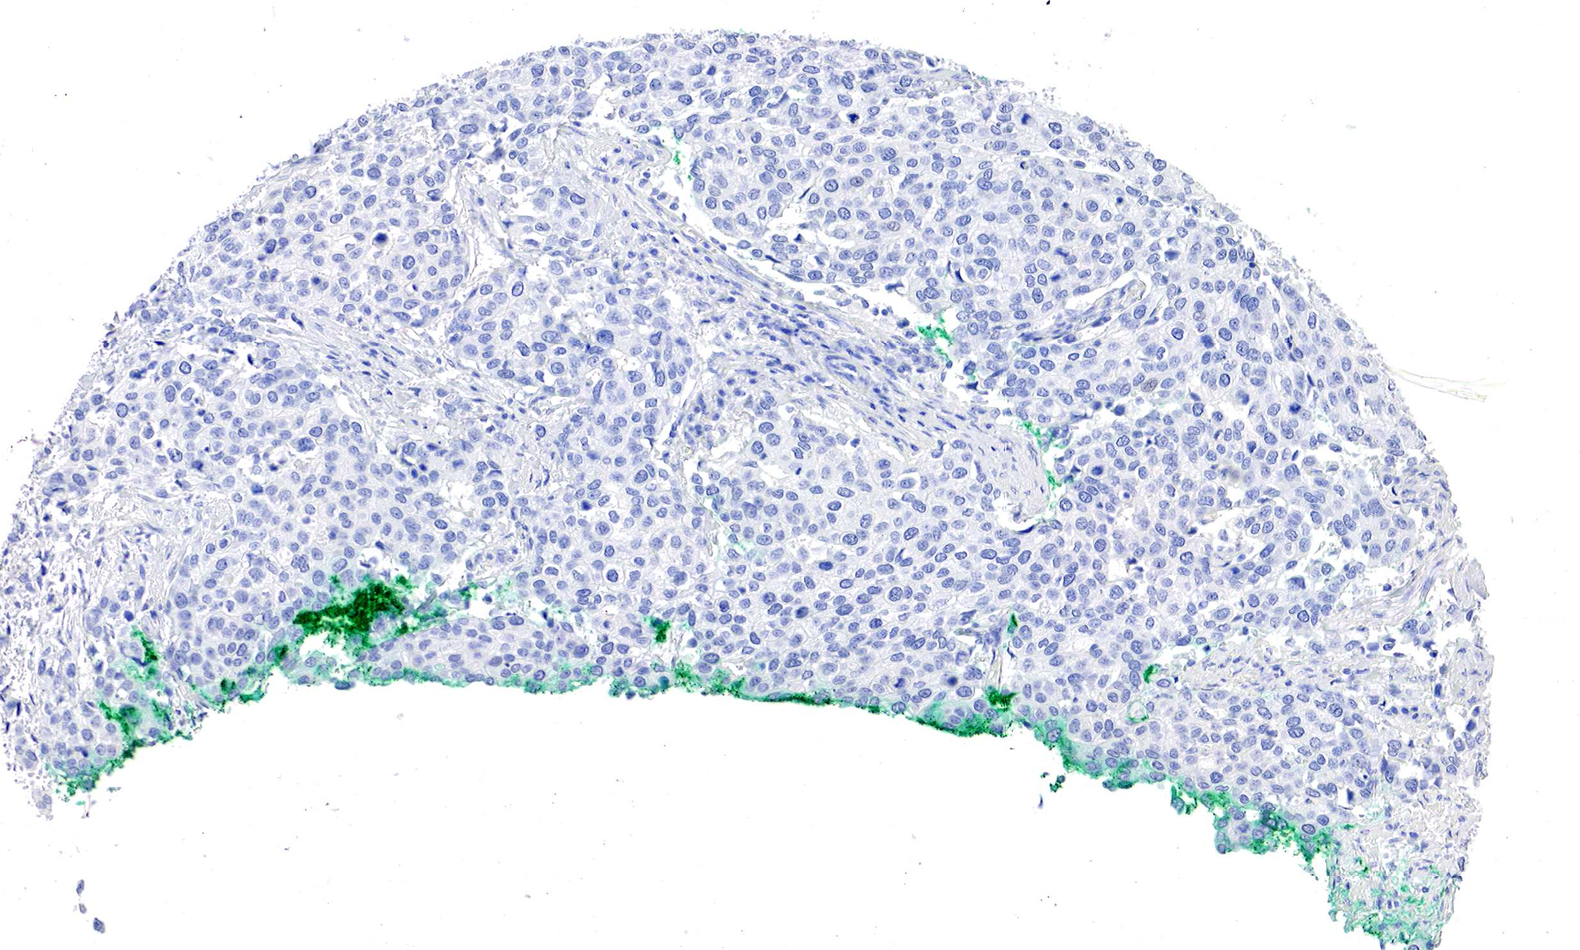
{"staining": {"intensity": "negative", "quantity": "none", "location": "none"}, "tissue": "cervical cancer", "cell_type": "Tumor cells", "image_type": "cancer", "snomed": [{"axis": "morphology", "description": "Squamous cell carcinoma, NOS"}, {"axis": "topography", "description": "Cervix"}], "caption": "Immunohistochemistry (IHC) of human cervical cancer (squamous cell carcinoma) shows no positivity in tumor cells. (DAB immunohistochemistry (IHC) with hematoxylin counter stain).", "gene": "OTC", "patient": {"sex": "female", "age": 54}}